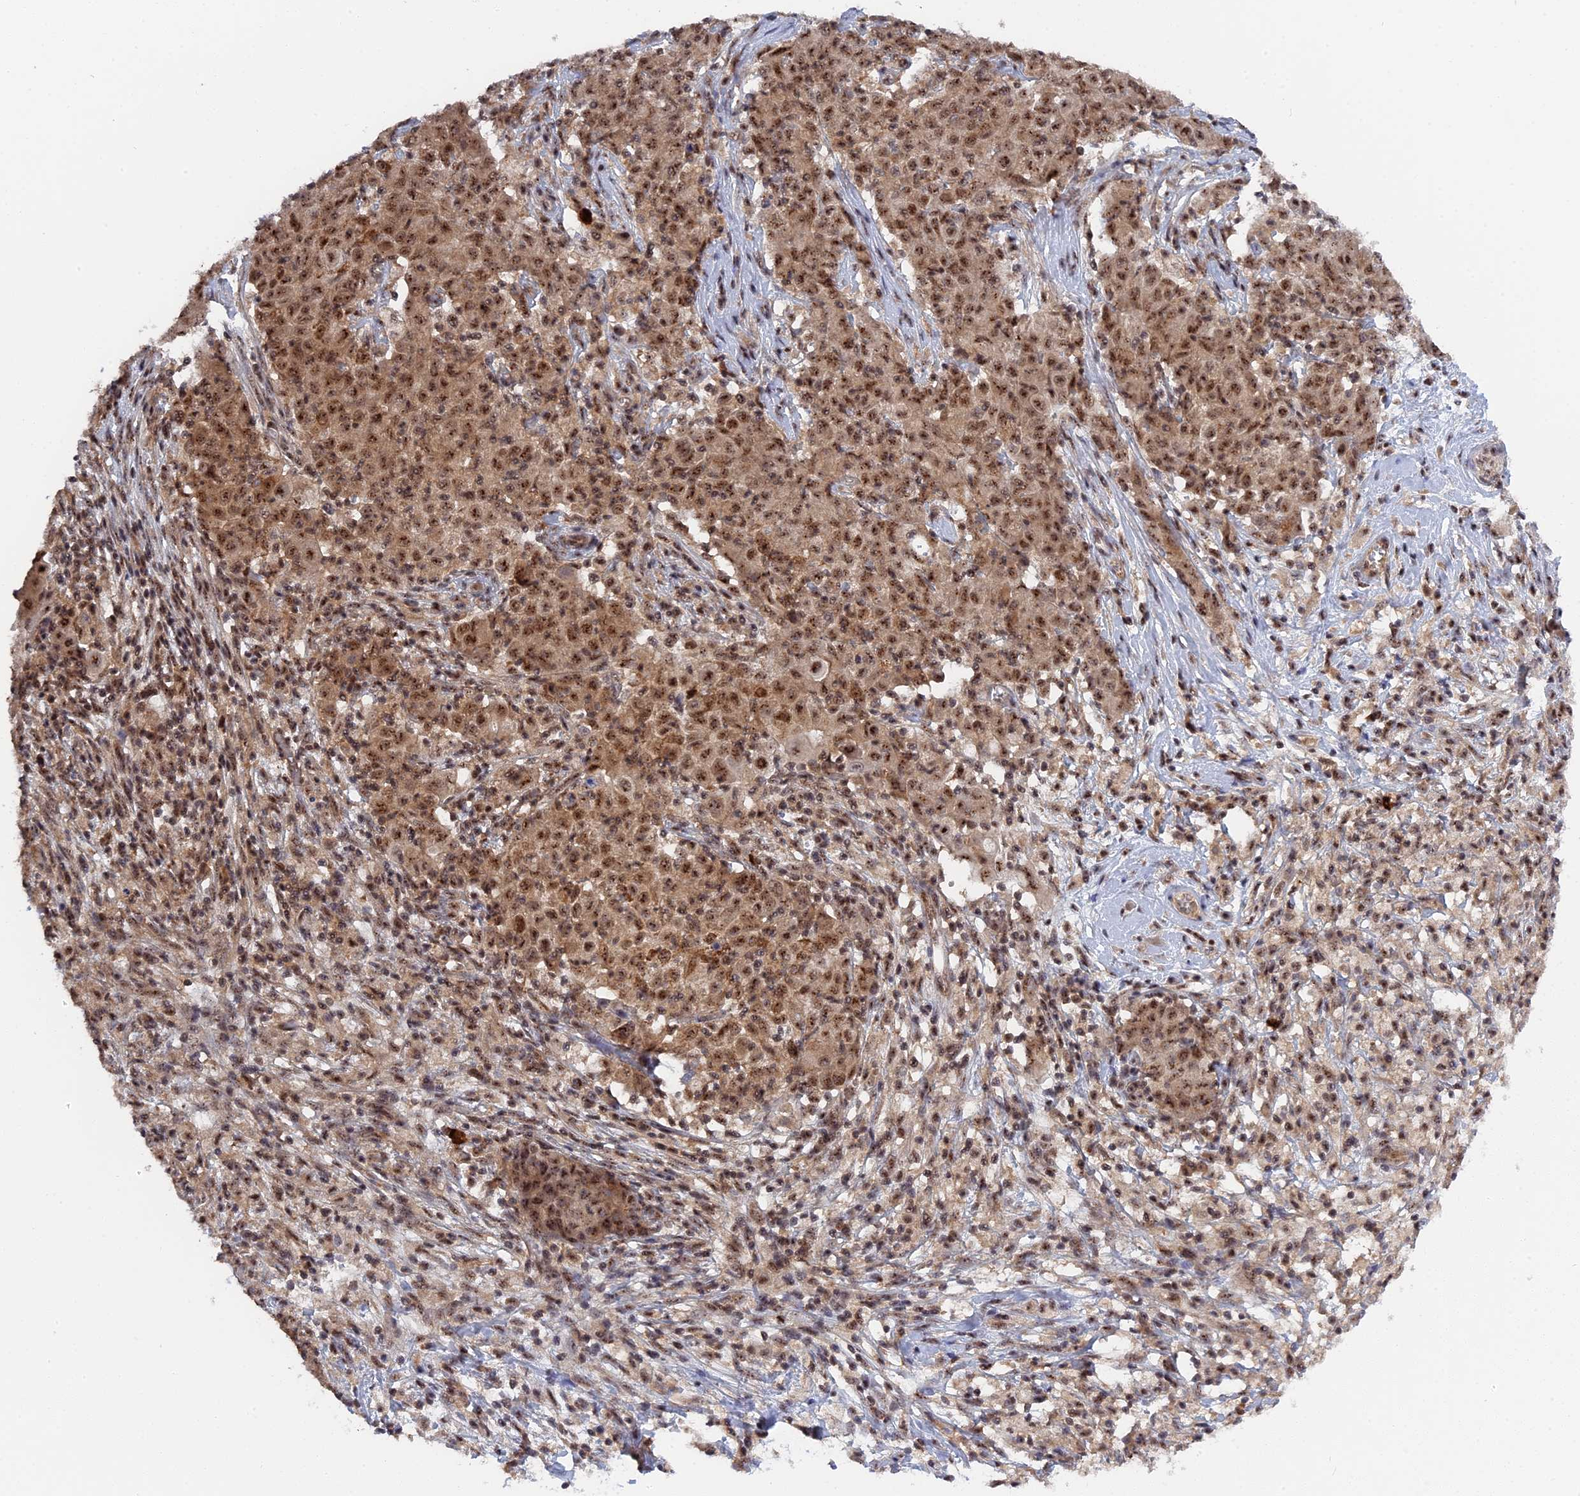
{"staining": {"intensity": "moderate", "quantity": ">75%", "location": "cytoplasmic/membranous,nuclear"}, "tissue": "ovarian cancer", "cell_type": "Tumor cells", "image_type": "cancer", "snomed": [{"axis": "morphology", "description": "Carcinoma, endometroid"}, {"axis": "topography", "description": "Ovary"}], "caption": "Immunohistochemistry (IHC) histopathology image of endometroid carcinoma (ovarian) stained for a protein (brown), which demonstrates medium levels of moderate cytoplasmic/membranous and nuclear expression in approximately >75% of tumor cells.", "gene": "TAB1", "patient": {"sex": "female", "age": 42}}